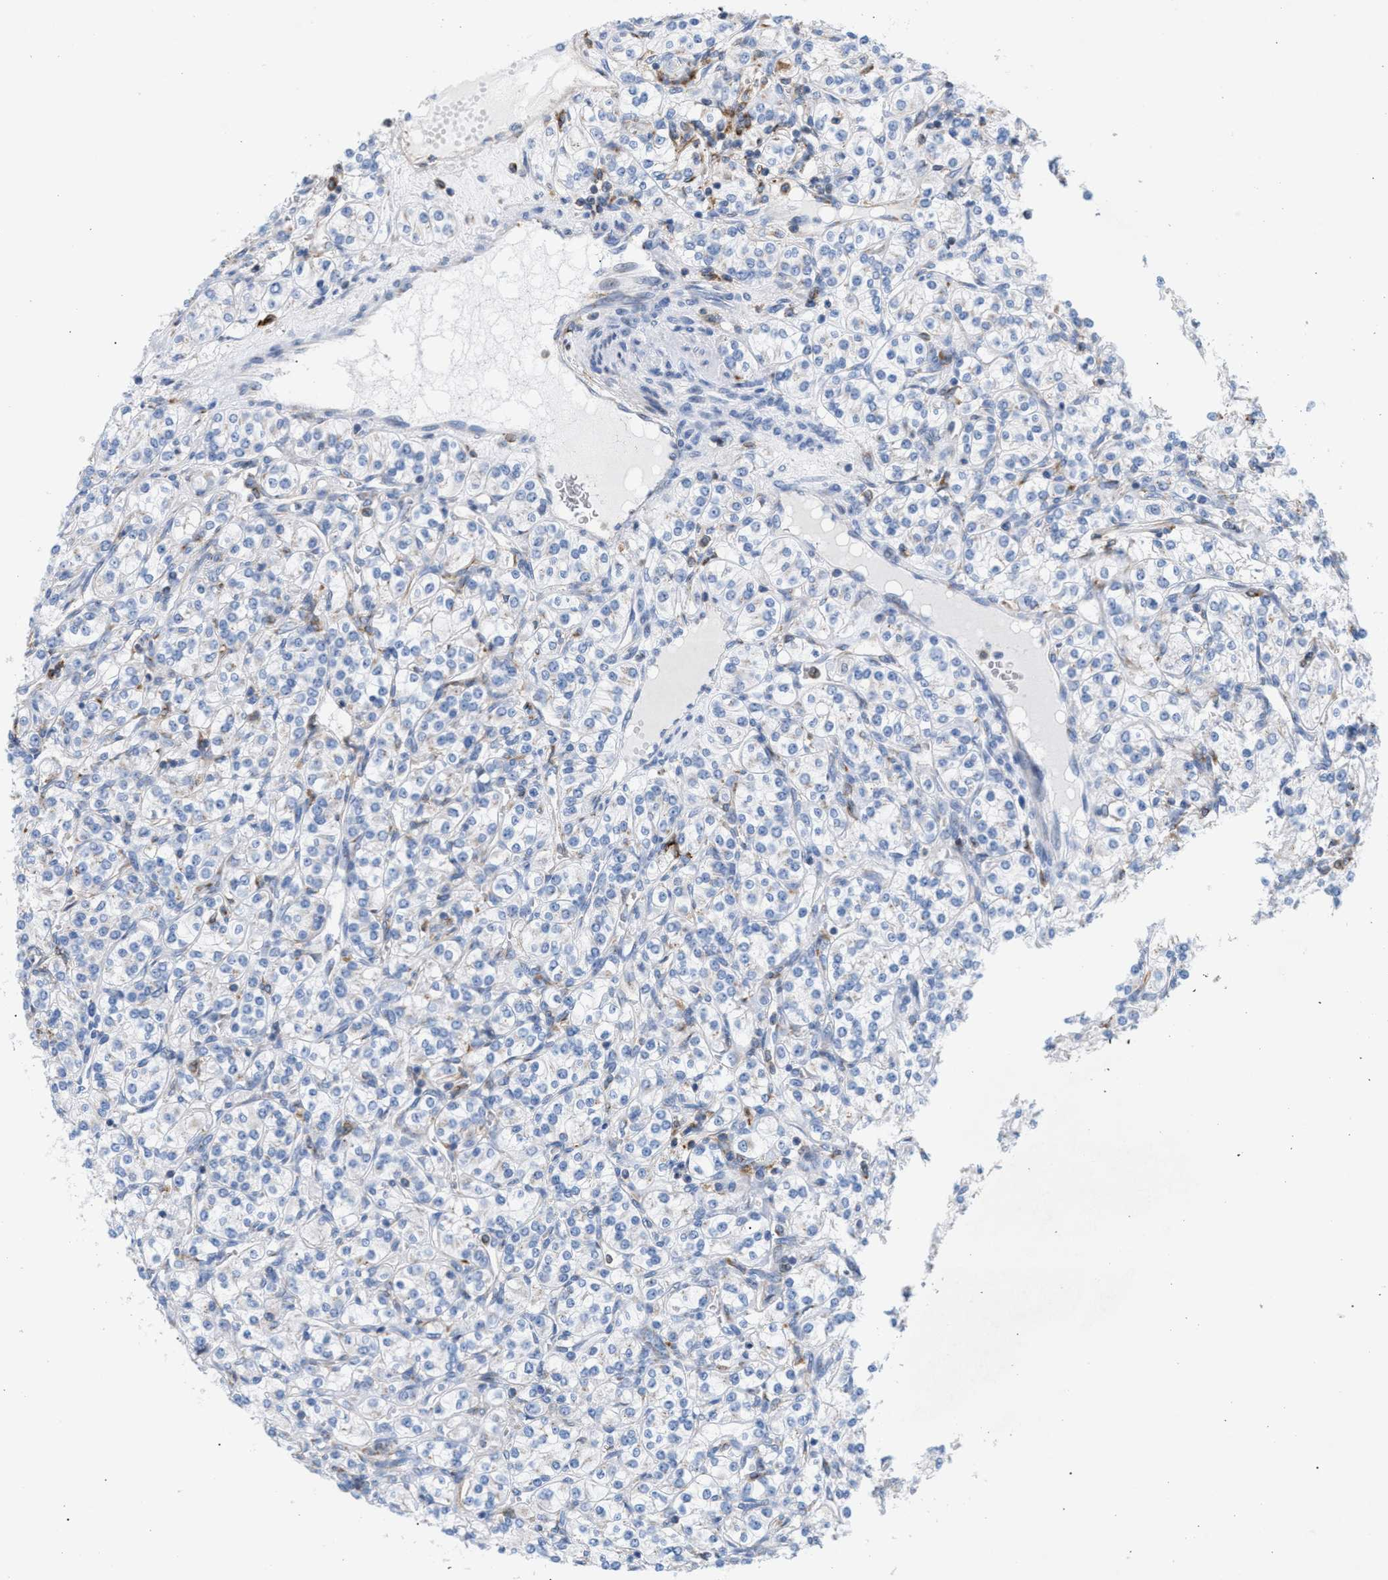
{"staining": {"intensity": "negative", "quantity": "none", "location": "none"}, "tissue": "renal cancer", "cell_type": "Tumor cells", "image_type": "cancer", "snomed": [{"axis": "morphology", "description": "Adenocarcinoma, NOS"}, {"axis": "topography", "description": "Kidney"}], "caption": "Immunohistochemistry (IHC) image of neoplastic tissue: human renal cancer (adenocarcinoma) stained with DAB demonstrates no significant protein staining in tumor cells.", "gene": "TACC3", "patient": {"sex": "male", "age": 77}}